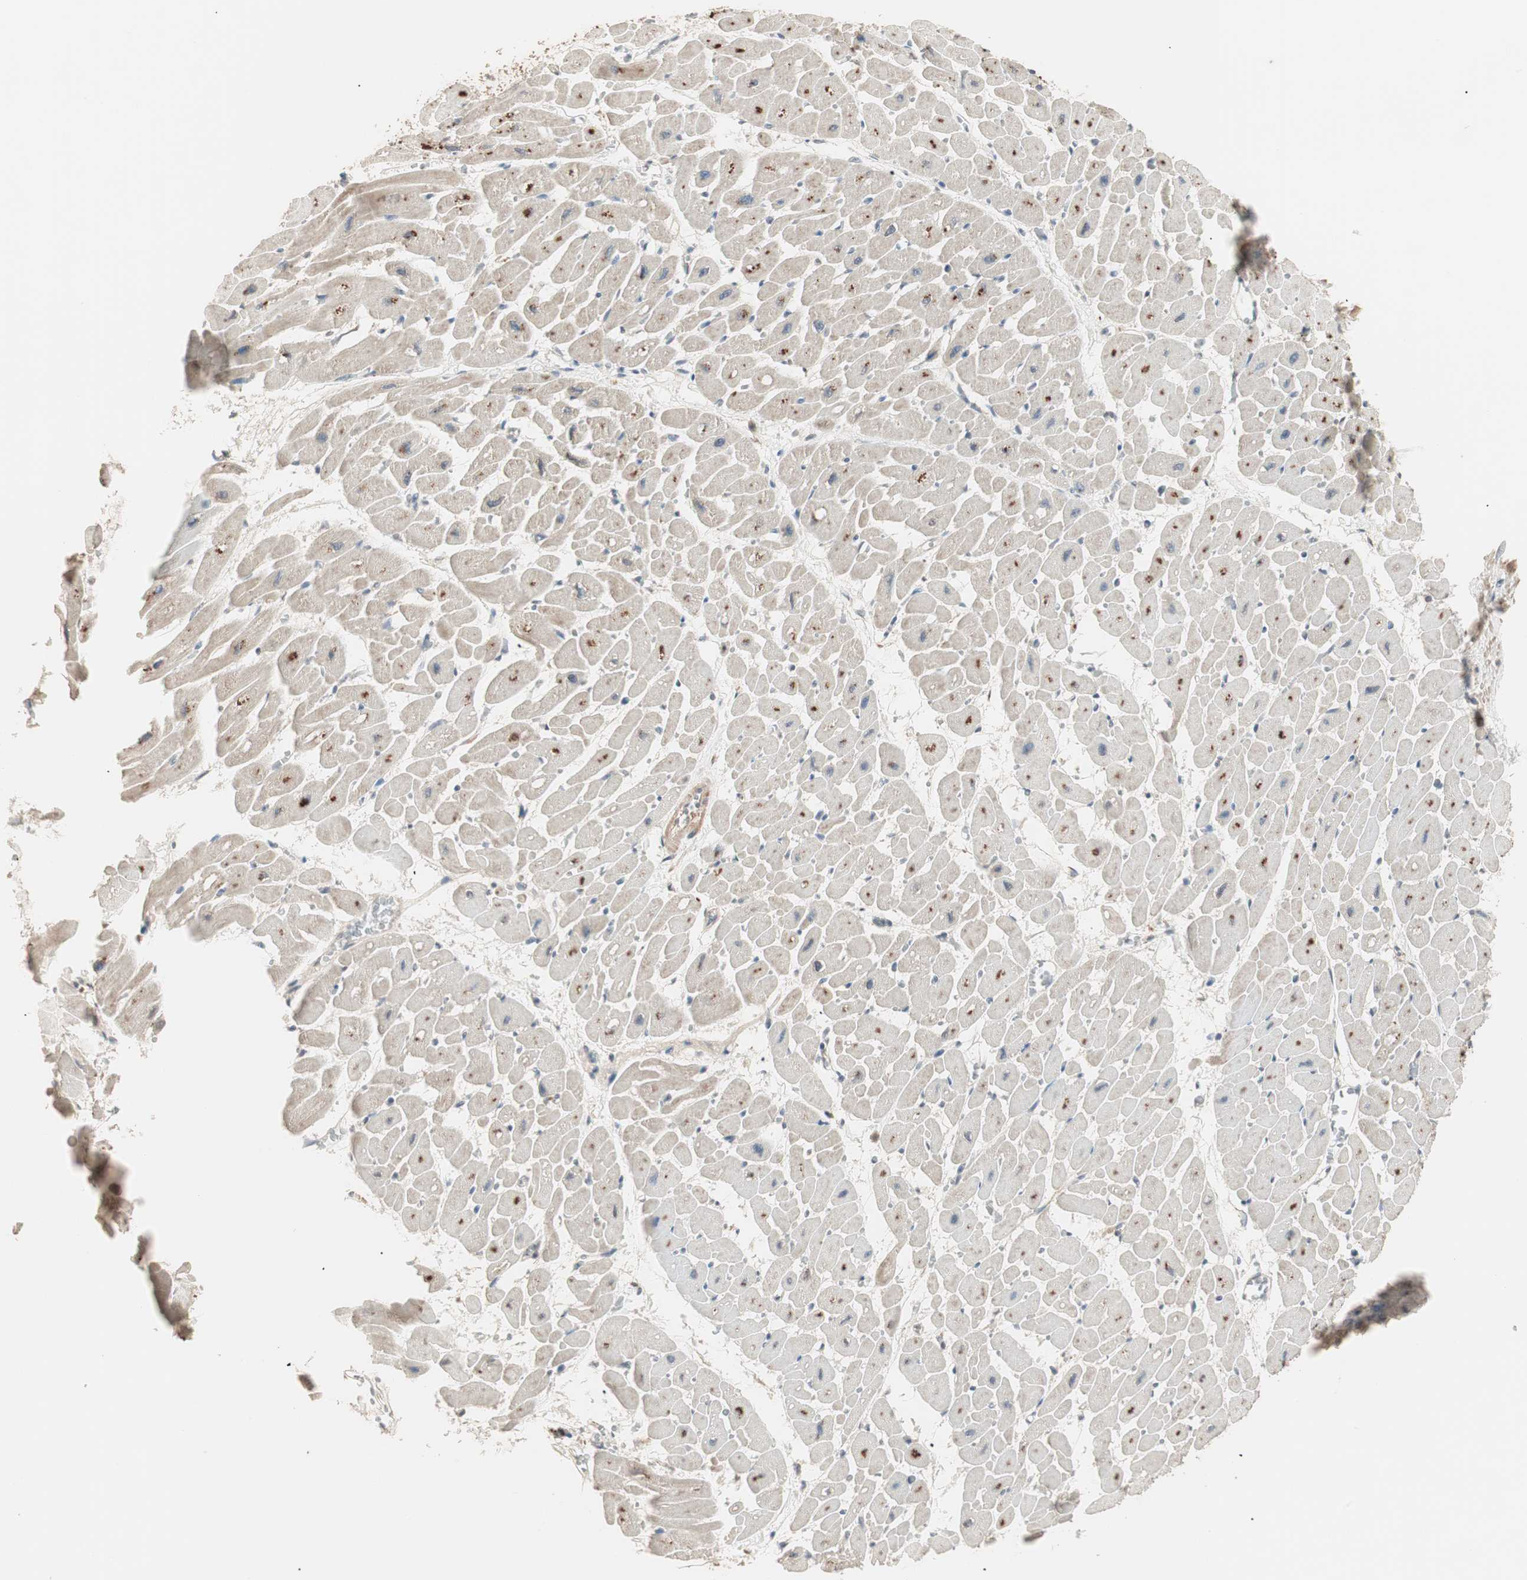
{"staining": {"intensity": "strong", "quantity": "25%-75%", "location": "cytoplasmic/membranous"}, "tissue": "heart muscle", "cell_type": "Cardiomyocytes", "image_type": "normal", "snomed": [{"axis": "morphology", "description": "Normal tissue, NOS"}, {"axis": "topography", "description": "Heart"}], "caption": "IHC of unremarkable heart muscle displays high levels of strong cytoplasmic/membranous staining in approximately 25%-75% of cardiomyocytes.", "gene": "NFRKB", "patient": {"sex": "male", "age": 45}}